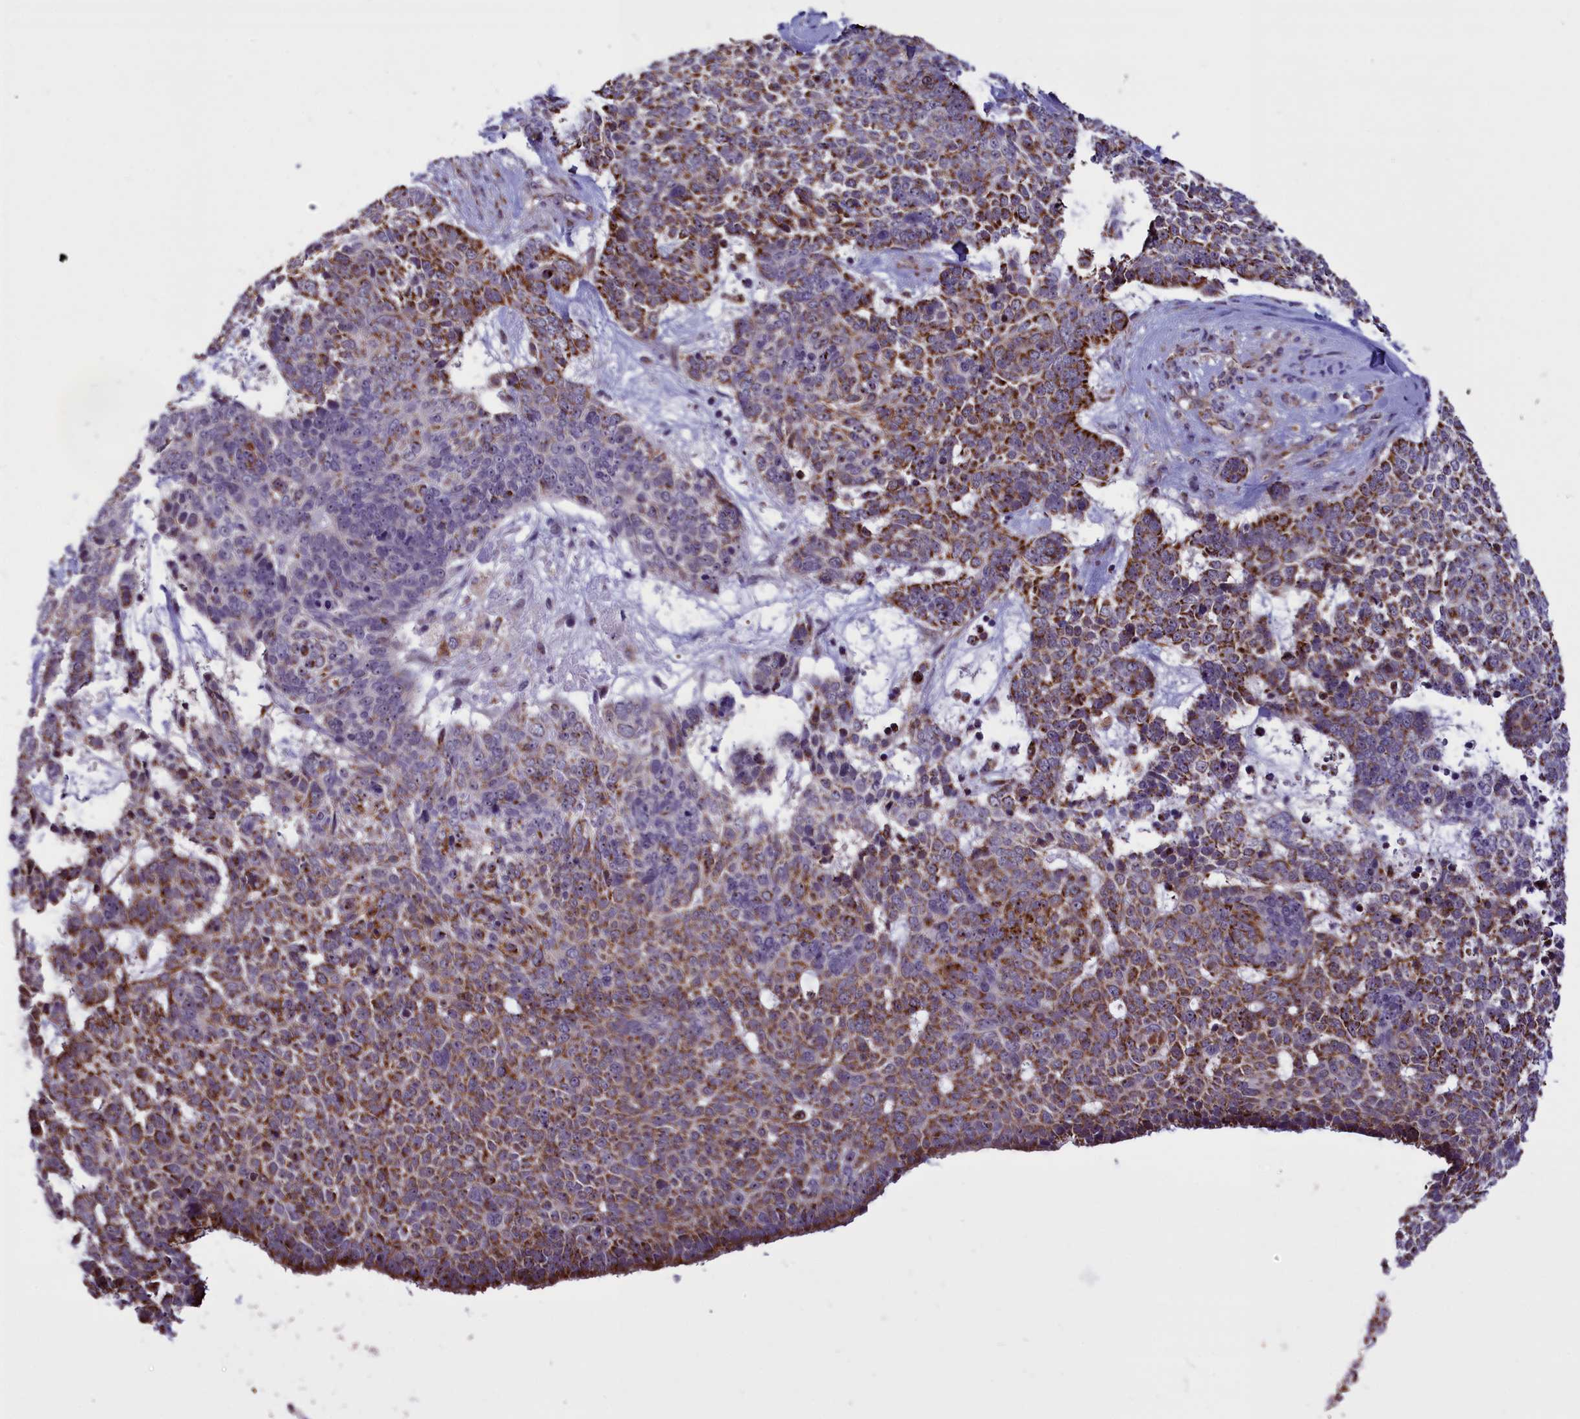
{"staining": {"intensity": "moderate", "quantity": "25%-75%", "location": "cytoplasmic/membranous"}, "tissue": "skin cancer", "cell_type": "Tumor cells", "image_type": "cancer", "snomed": [{"axis": "morphology", "description": "Basal cell carcinoma"}, {"axis": "topography", "description": "Skin"}], "caption": "Skin cancer (basal cell carcinoma) was stained to show a protein in brown. There is medium levels of moderate cytoplasmic/membranous expression in approximately 25%-75% of tumor cells.", "gene": "NDUFS5", "patient": {"sex": "female", "age": 81}}